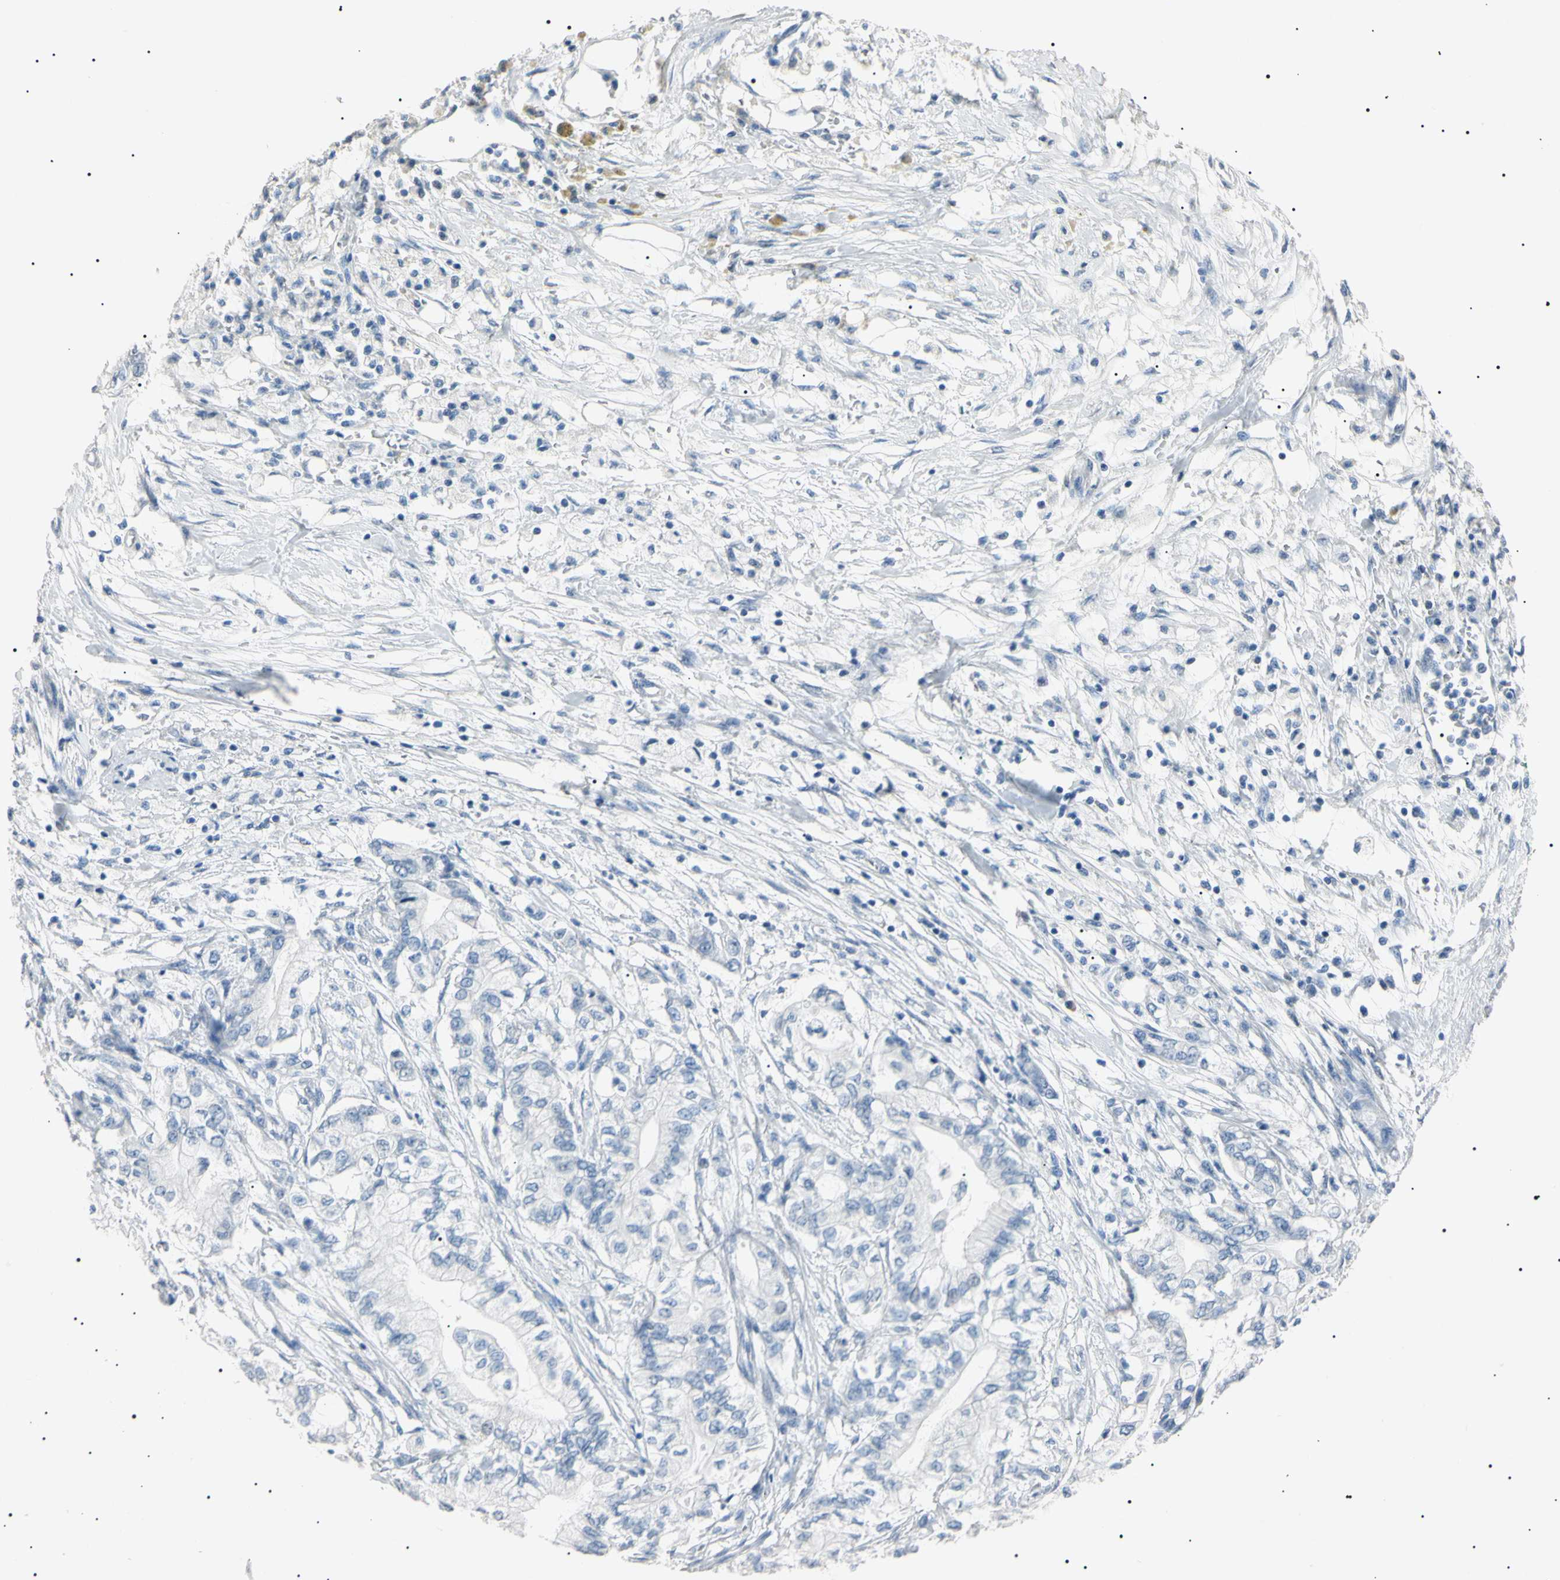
{"staining": {"intensity": "negative", "quantity": "none", "location": "none"}, "tissue": "pancreatic cancer", "cell_type": "Tumor cells", "image_type": "cancer", "snomed": [{"axis": "morphology", "description": "Adenocarcinoma, NOS"}, {"axis": "topography", "description": "Pancreas"}], "caption": "IHC of human pancreatic cancer (adenocarcinoma) demonstrates no positivity in tumor cells.", "gene": "CGB3", "patient": {"sex": "male", "age": 70}}